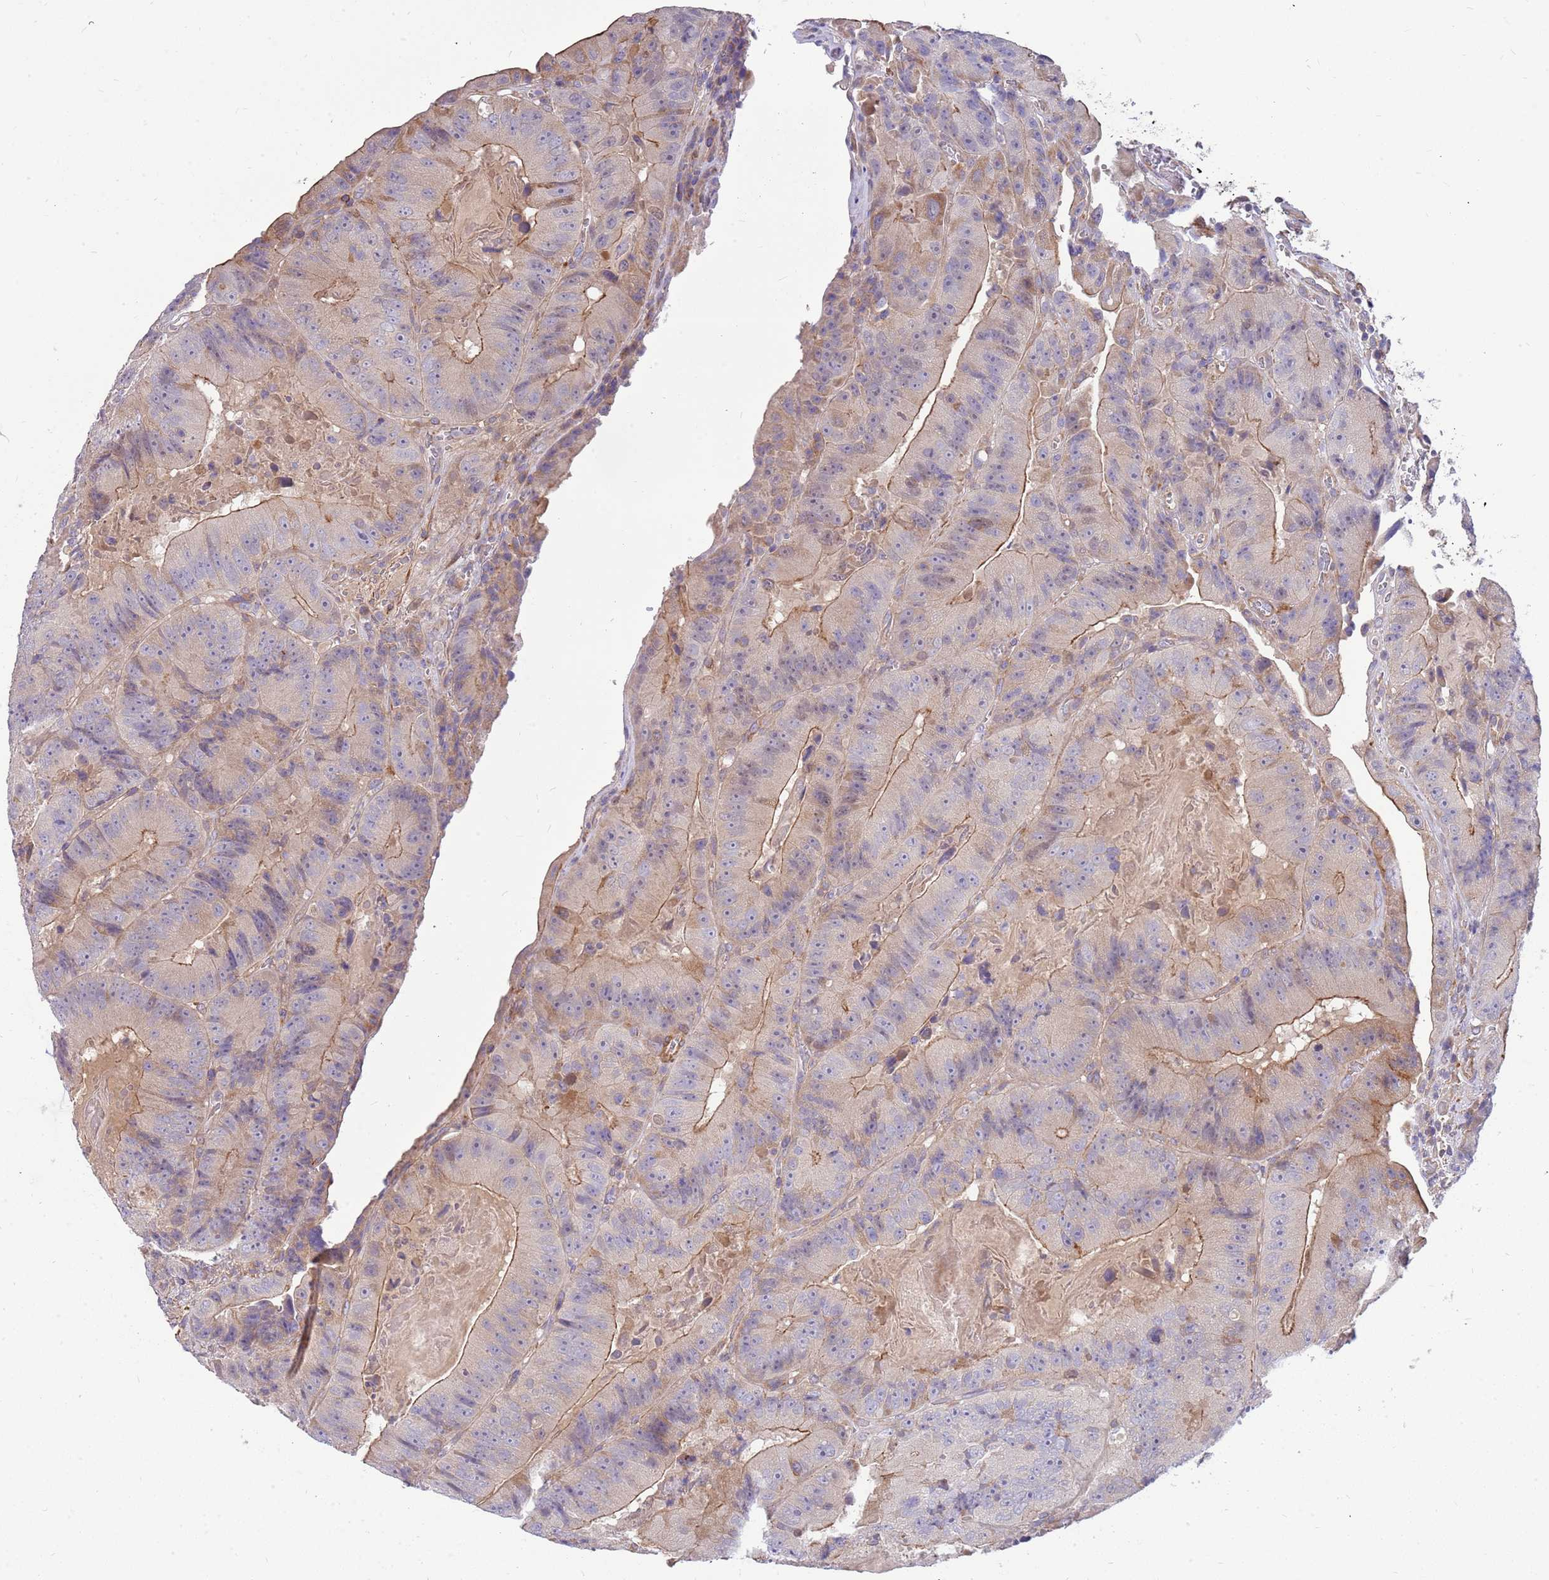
{"staining": {"intensity": "moderate", "quantity": "25%-75%", "location": "cytoplasmic/membranous"}, "tissue": "colorectal cancer", "cell_type": "Tumor cells", "image_type": "cancer", "snomed": [{"axis": "morphology", "description": "Adenocarcinoma, NOS"}, {"axis": "topography", "description": "Colon"}], "caption": "Immunohistochemistry (IHC) micrograph of colorectal cancer (adenocarcinoma) stained for a protein (brown), which demonstrates medium levels of moderate cytoplasmic/membranous positivity in about 25%-75% of tumor cells.", "gene": "MVD", "patient": {"sex": "female", "age": 86}}